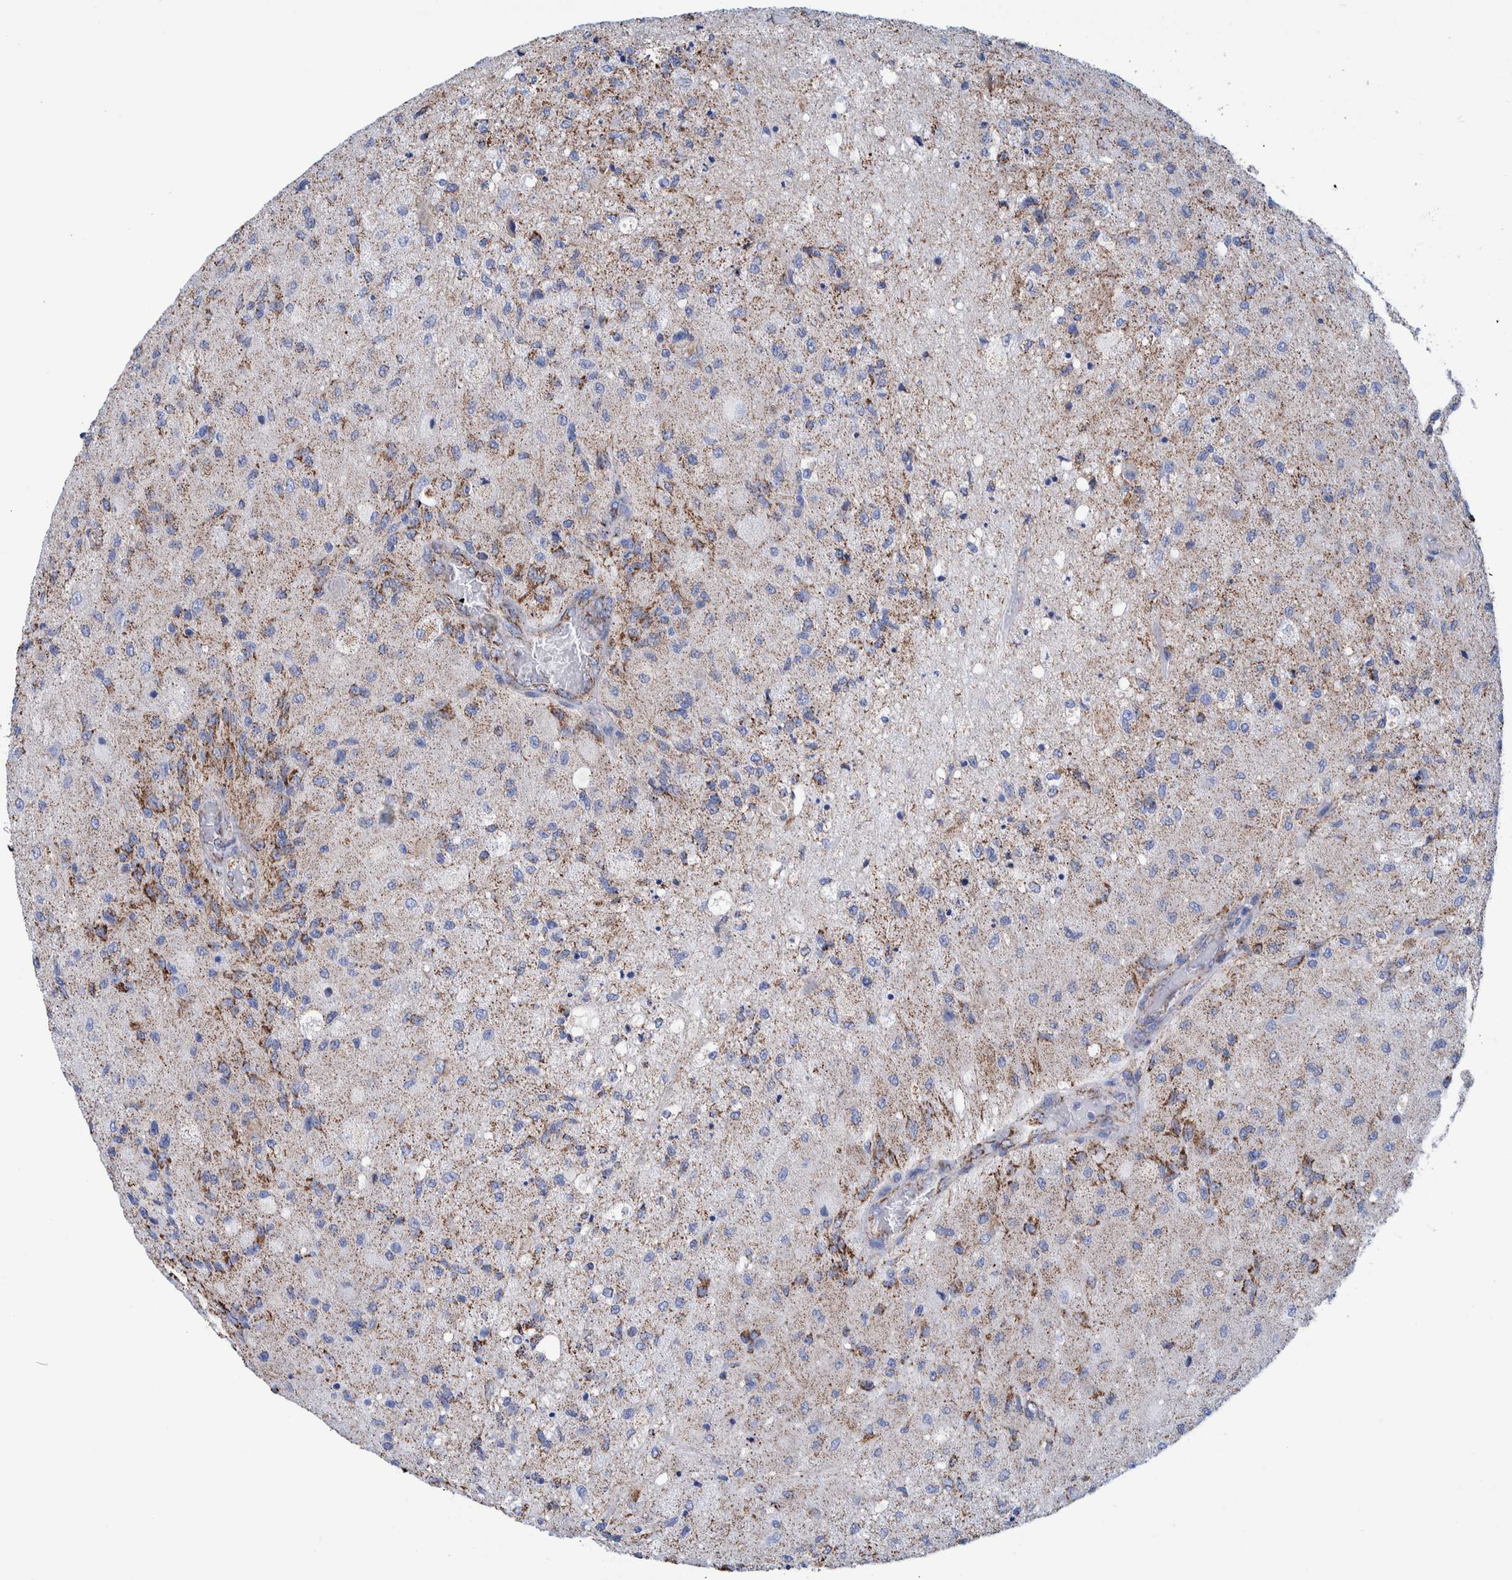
{"staining": {"intensity": "weak", "quantity": "25%-75%", "location": "cytoplasmic/membranous"}, "tissue": "glioma", "cell_type": "Tumor cells", "image_type": "cancer", "snomed": [{"axis": "morphology", "description": "Normal tissue, NOS"}, {"axis": "morphology", "description": "Glioma, malignant, High grade"}, {"axis": "topography", "description": "Cerebral cortex"}], "caption": "Immunohistochemistry (DAB (3,3'-diaminobenzidine)) staining of human glioma displays weak cytoplasmic/membranous protein staining in about 25%-75% of tumor cells.", "gene": "DECR1", "patient": {"sex": "male", "age": 77}}